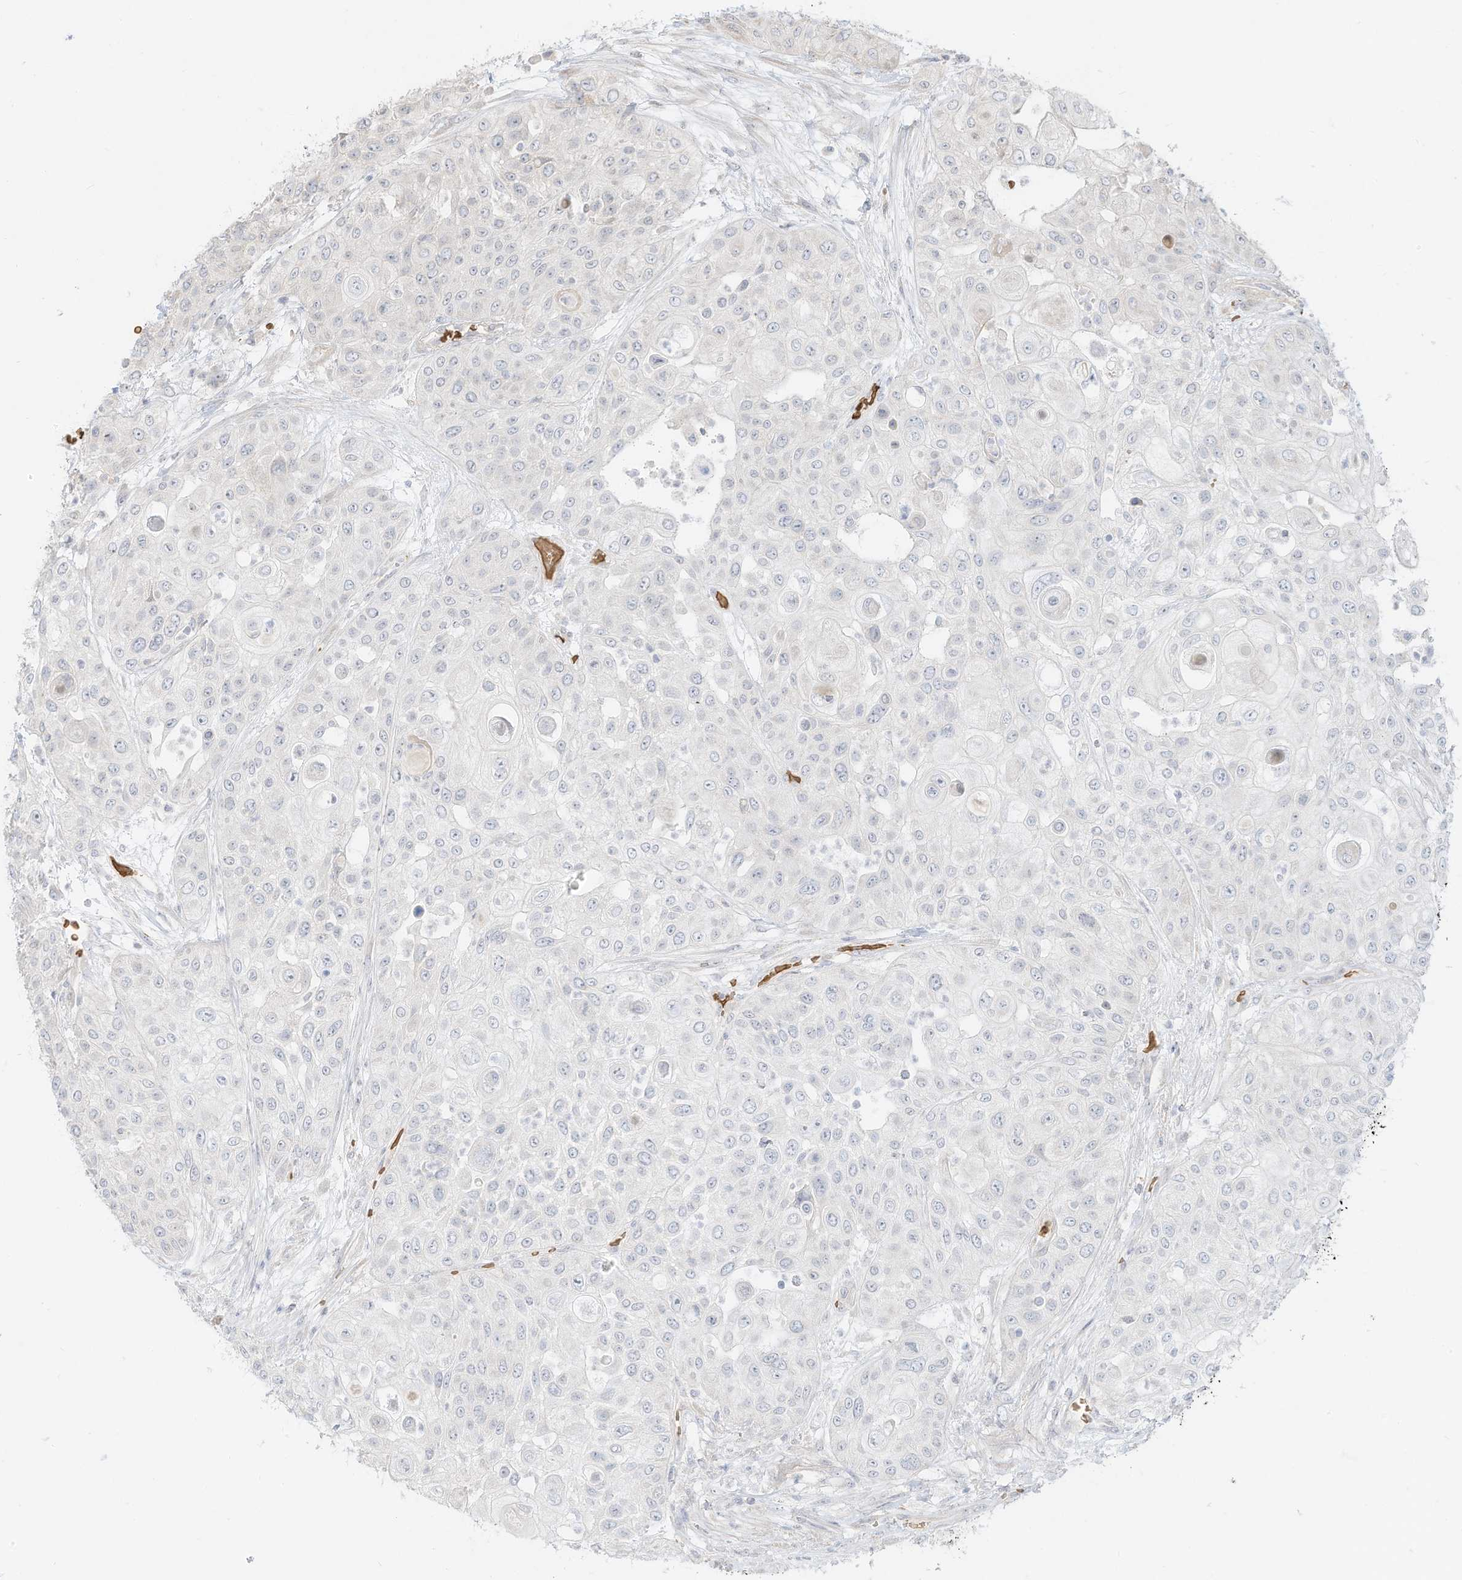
{"staining": {"intensity": "negative", "quantity": "none", "location": "none"}, "tissue": "urothelial cancer", "cell_type": "Tumor cells", "image_type": "cancer", "snomed": [{"axis": "morphology", "description": "Urothelial carcinoma, High grade"}, {"axis": "topography", "description": "Urinary bladder"}], "caption": "Immunohistochemistry (IHC) micrograph of urothelial cancer stained for a protein (brown), which displays no staining in tumor cells. The staining was performed using DAB (3,3'-diaminobenzidine) to visualize the protein expression in brown, while the nuclei were stained in blue with hematoxylin (Magnification: 20x).", "gene": "OFD1", "patient": {"sex": "female", "age": 79}}